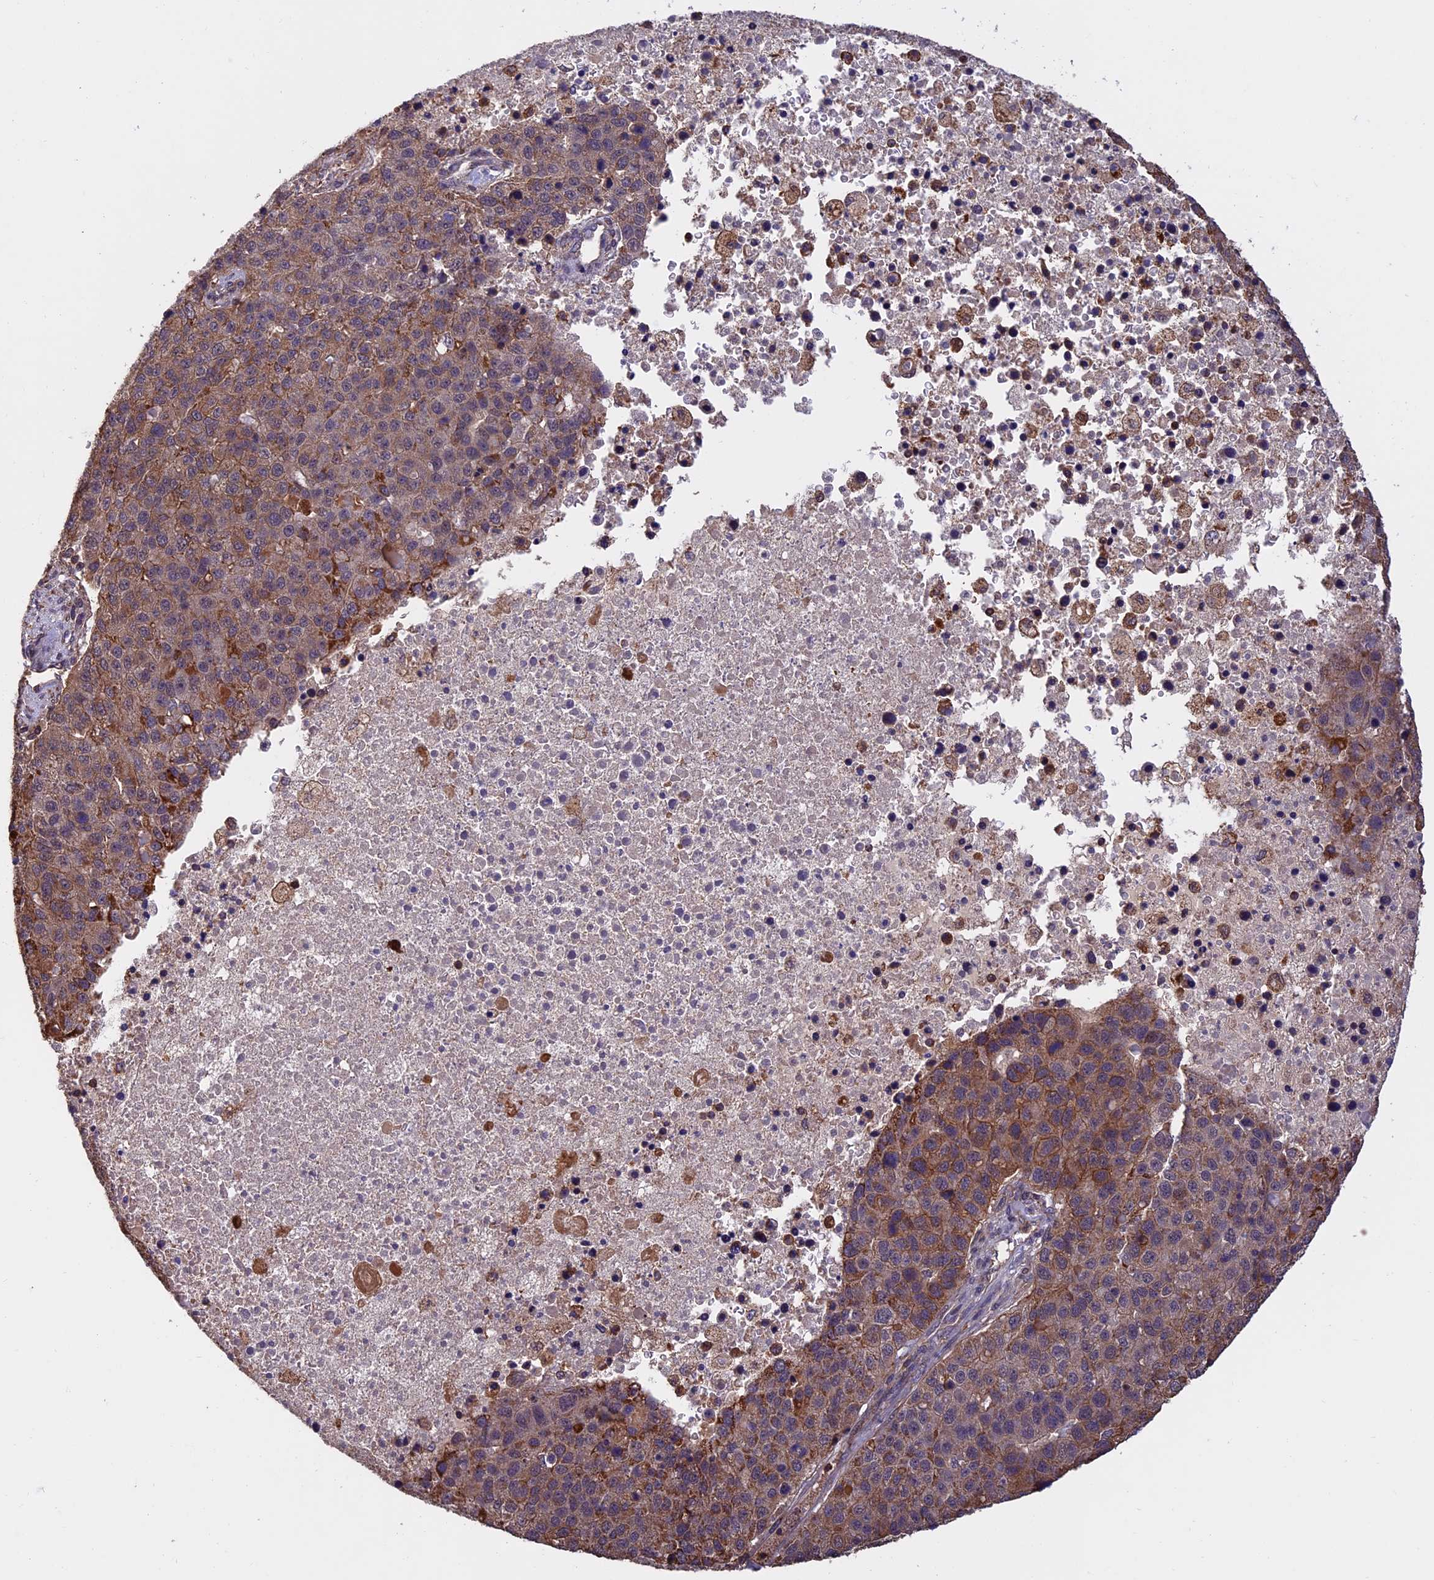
{"staining": {"intensity": "weak", "quantity": ">75%", "location": "cytoplasmic/membranous"}, "tissue": "pancreatic cancer", "cell_type": "Tumor cells", "image_type": "cancer", "snomed": [{"axis": "morphology", "description": "Adenocarcinoma, NOS"}, {"axis": "topography", "description": "Pancreas"}], "caption": "Tumor cells demonstrate low levels of weak cytoplasmic/membranous staining in approximately >75% of cells in pancreatic cancer. (DAB IHC, brown staining for protein, blue staining for nuclei).", "gene": "PKD2L2", "patient": {"sex": "female", "age": 61}}